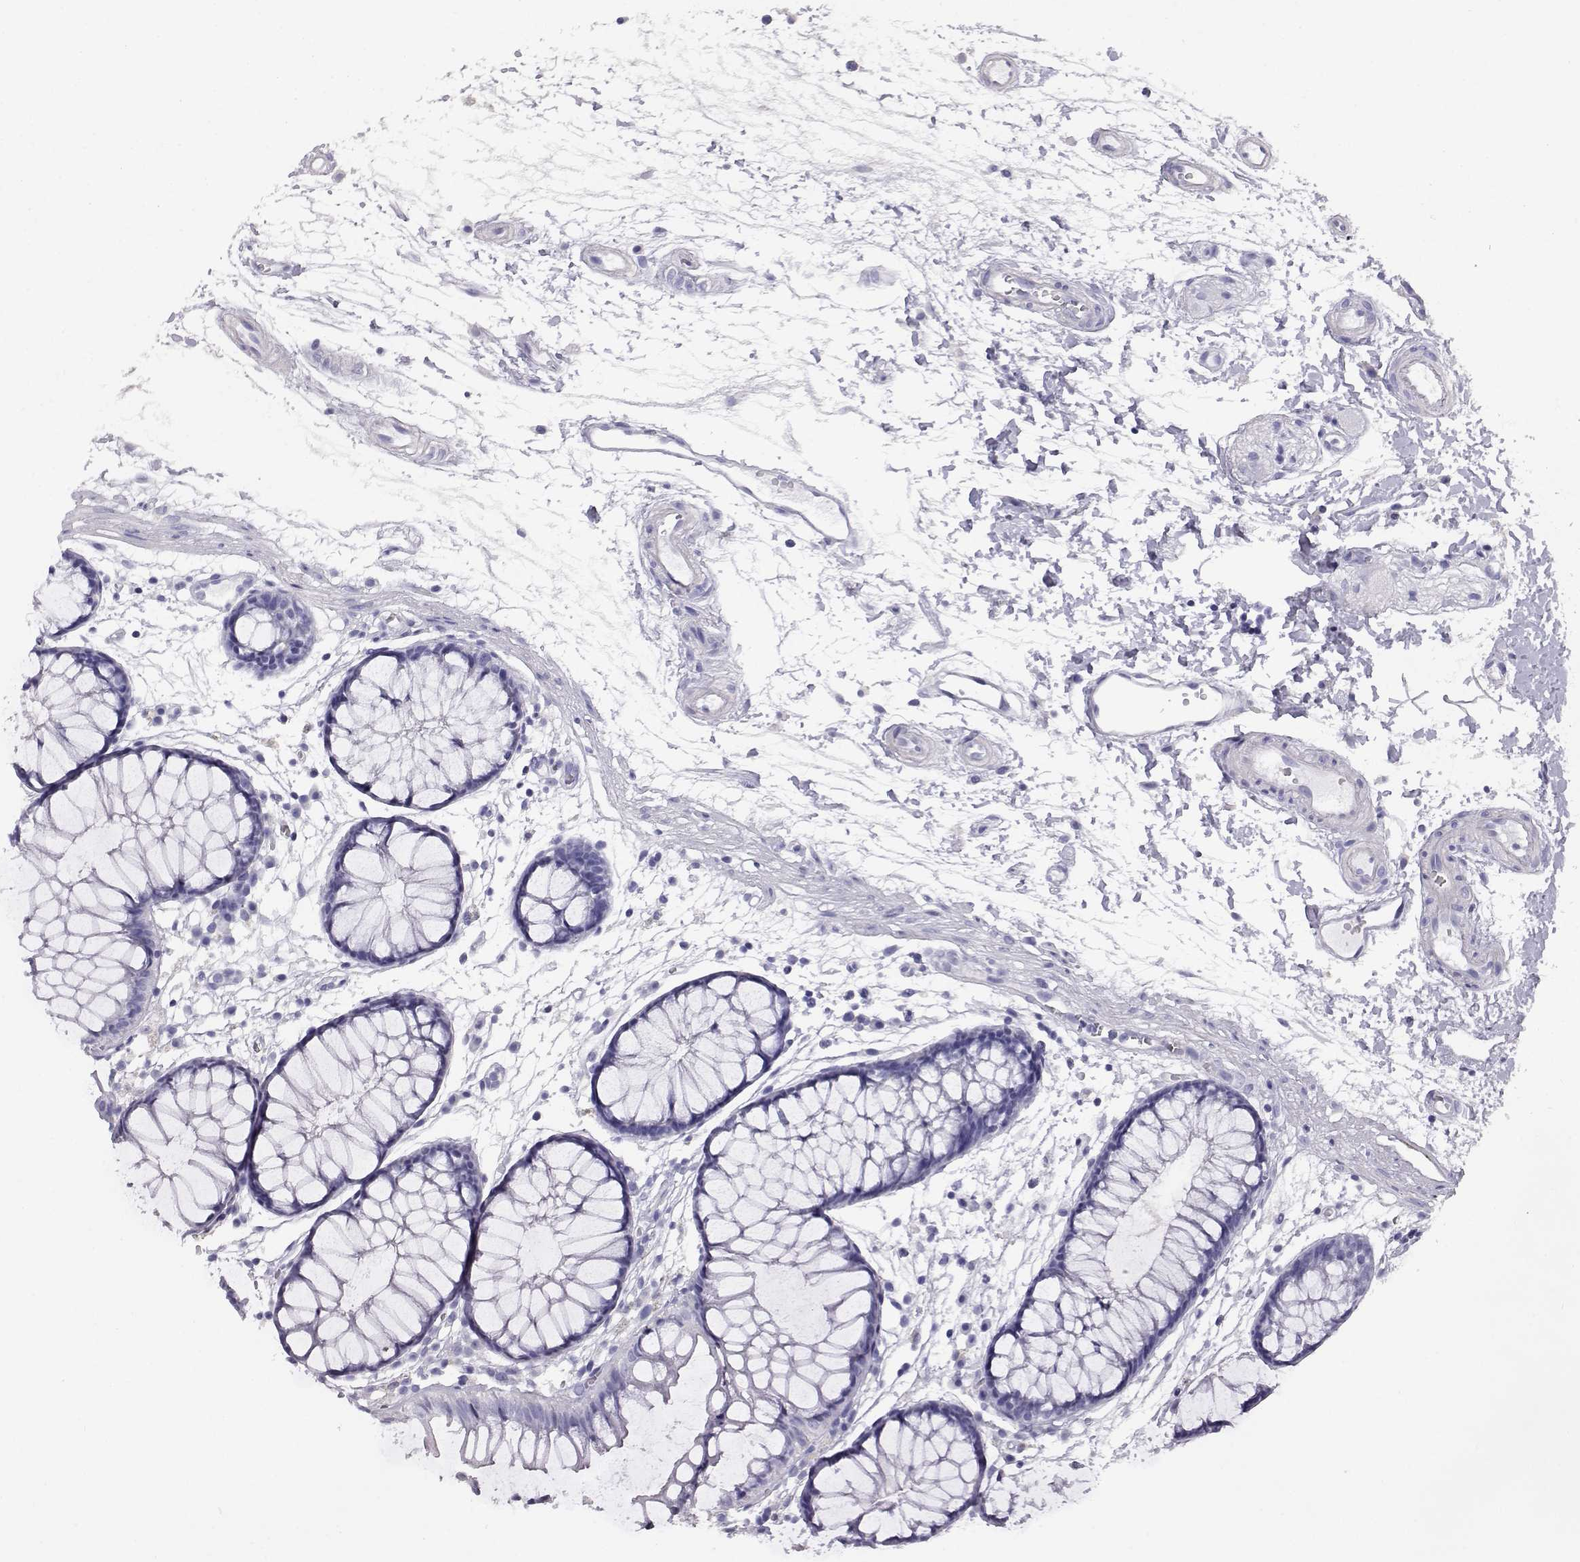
{"staining": {"intensity": "negative", "quantity": "none", "location": "none"}, "tissue": "colon", "cell_type": "Endothelial cells", "image_type": "normal", "snomed": [{"axis": "morphology", "description": "Normal tissue, NOS"}, {"axis": "morphology", "description": "Adenocarcinoma, NOS"}, {"axis": "topography", "description": "Colon"}], "caption": "IHC micrograph of unremarkable colon: human colon stained with DAB demonstrates no significant protein staining in endothelial cells.", "gene": "AKR1B1", "patient": {"sex": "male", "age": 65}}